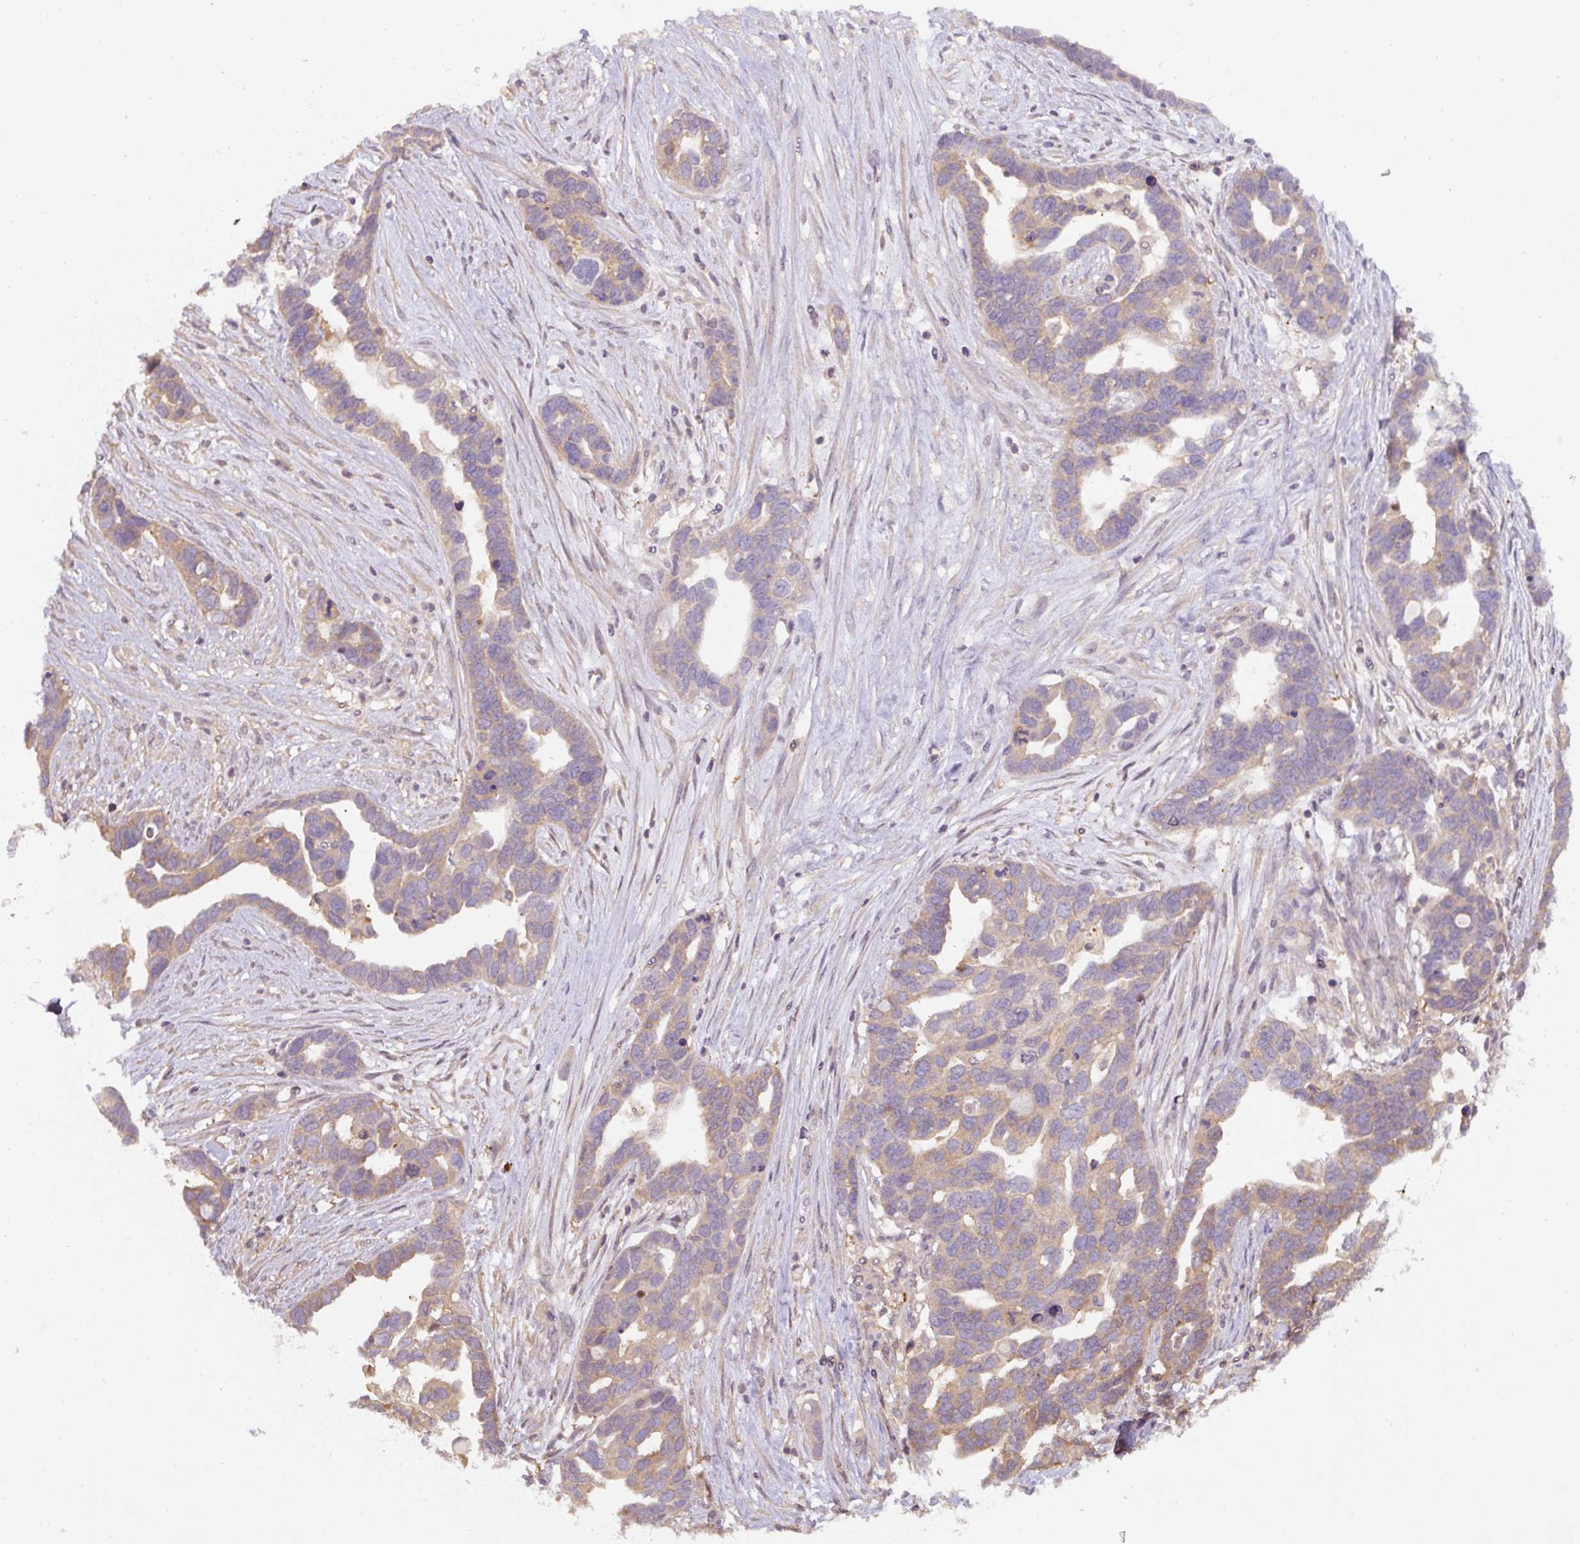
{"staining": {"intensity": "weak", "quantity": ">75%", "location": "cytoplasmic/membranous"}, "tissue": "ovarian cancer", "cell_type": "Tumor cells", "image_type": "cancer", "snomed": [{"axis": "morphology", "description": "Cystadenocarcinoma, serous, NOS"}, {"axis": "topography", "description": "Ovary"}], "caption": "Immunohistochemical staining of ovarian cancer shows low levels of weak cytoplasmic/membranous protein positivity in approximately >75% of tumor cells. (DAB = brown stain, brightfield microscopy at high magnification).", "gene": "ST13", "patient": {"sex": "female", "age": 54}}